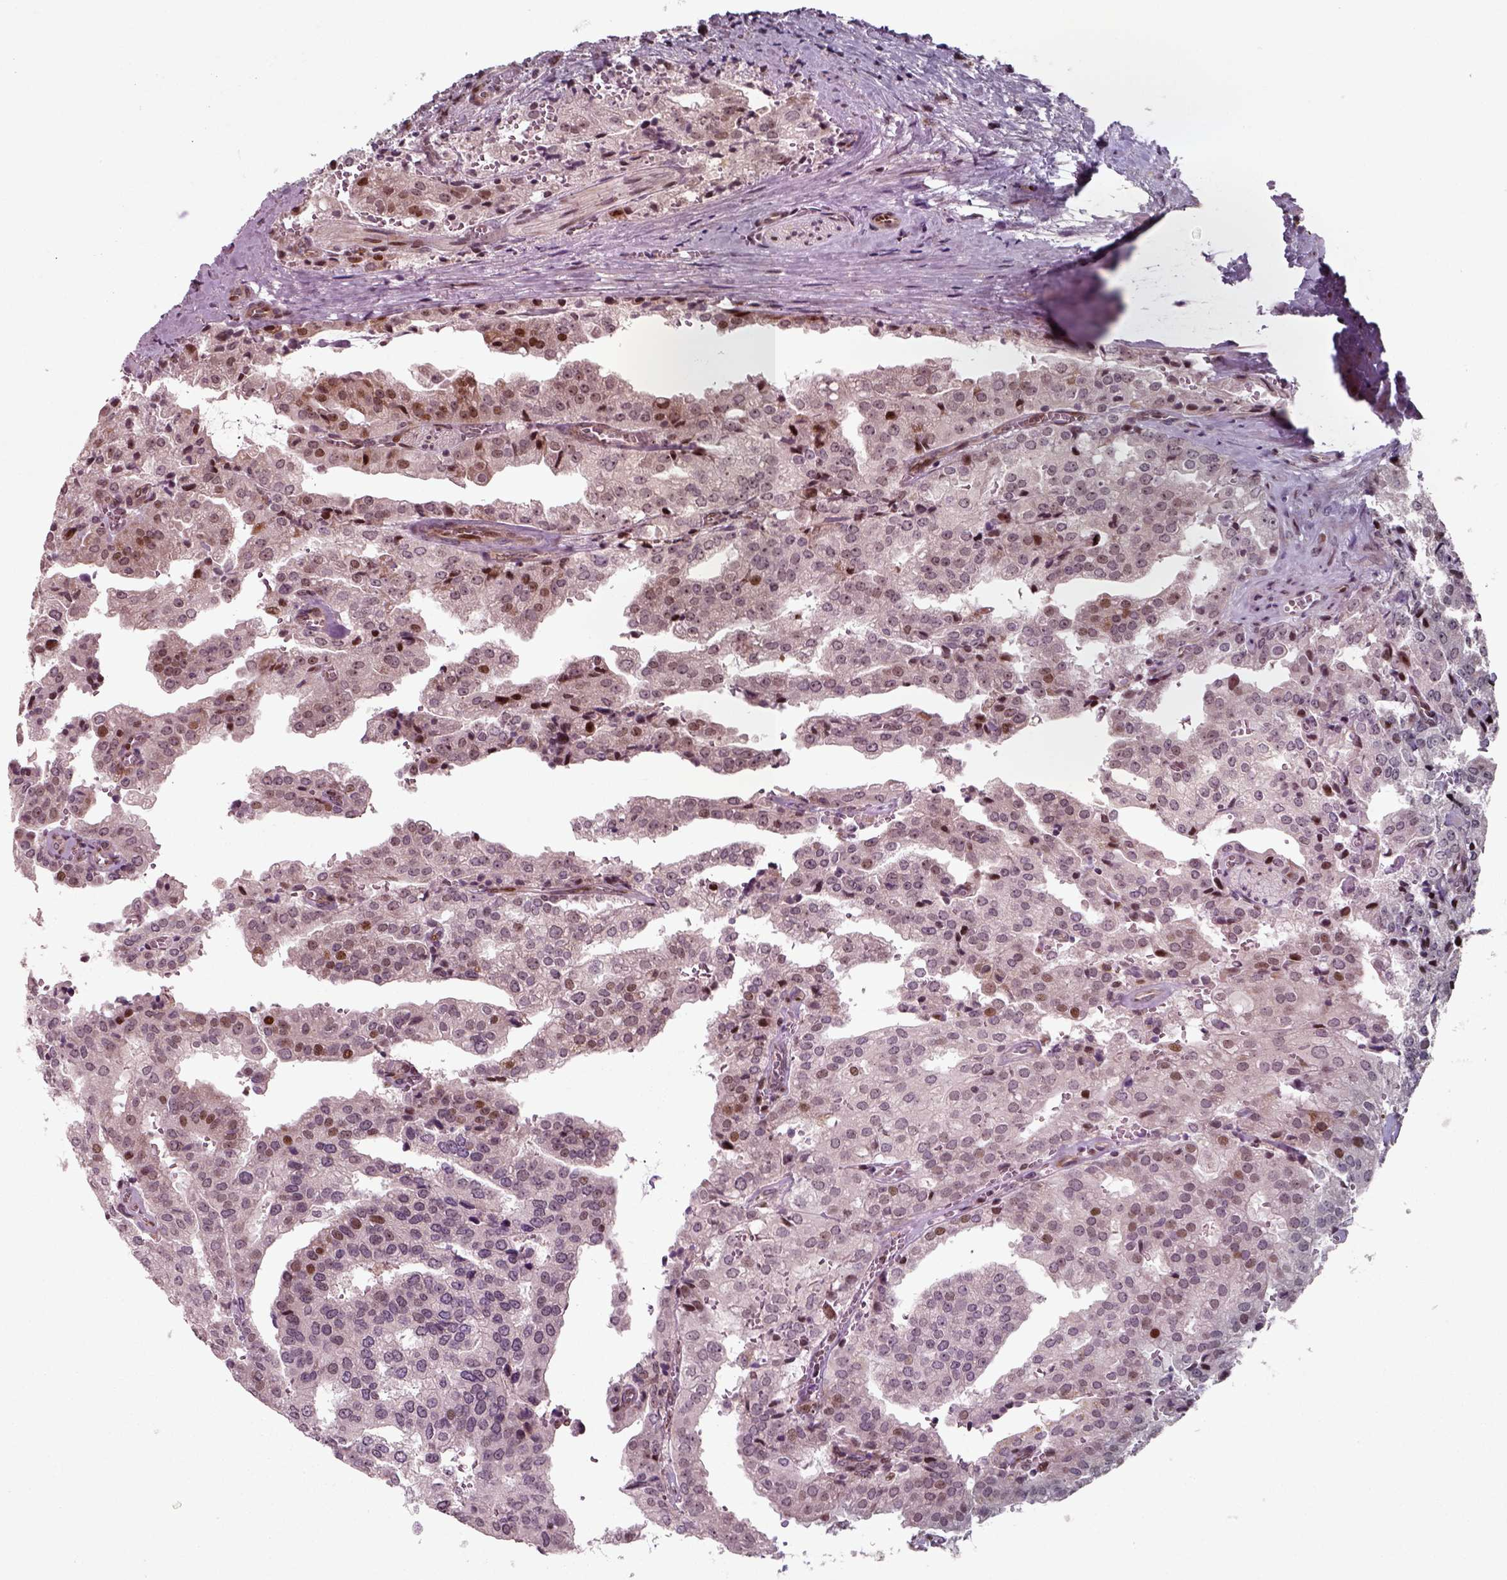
{"staining": {"intensity": "strong", "quantity": "<25%", "location": "nuclear"}, "tissue": "prostate cancer", "cell_type": "Tumor cells", "image_type": "cancer", "snomed": [{"axis": "morphology", "description": "Adenocarcinoma, High grade"}, {"axis": "topography", "description": "Prostate"}], "caption": "This micrograph reveals high-grade adenocarcinoma (prostate) stained with IHC to label a protein in brown. The nuclear of tumor cells show strong positivity for the protein. Nuclei are counter-stained blue.", "gene": "CDC14A", "patient": {"sex": "male", "age": 68}}